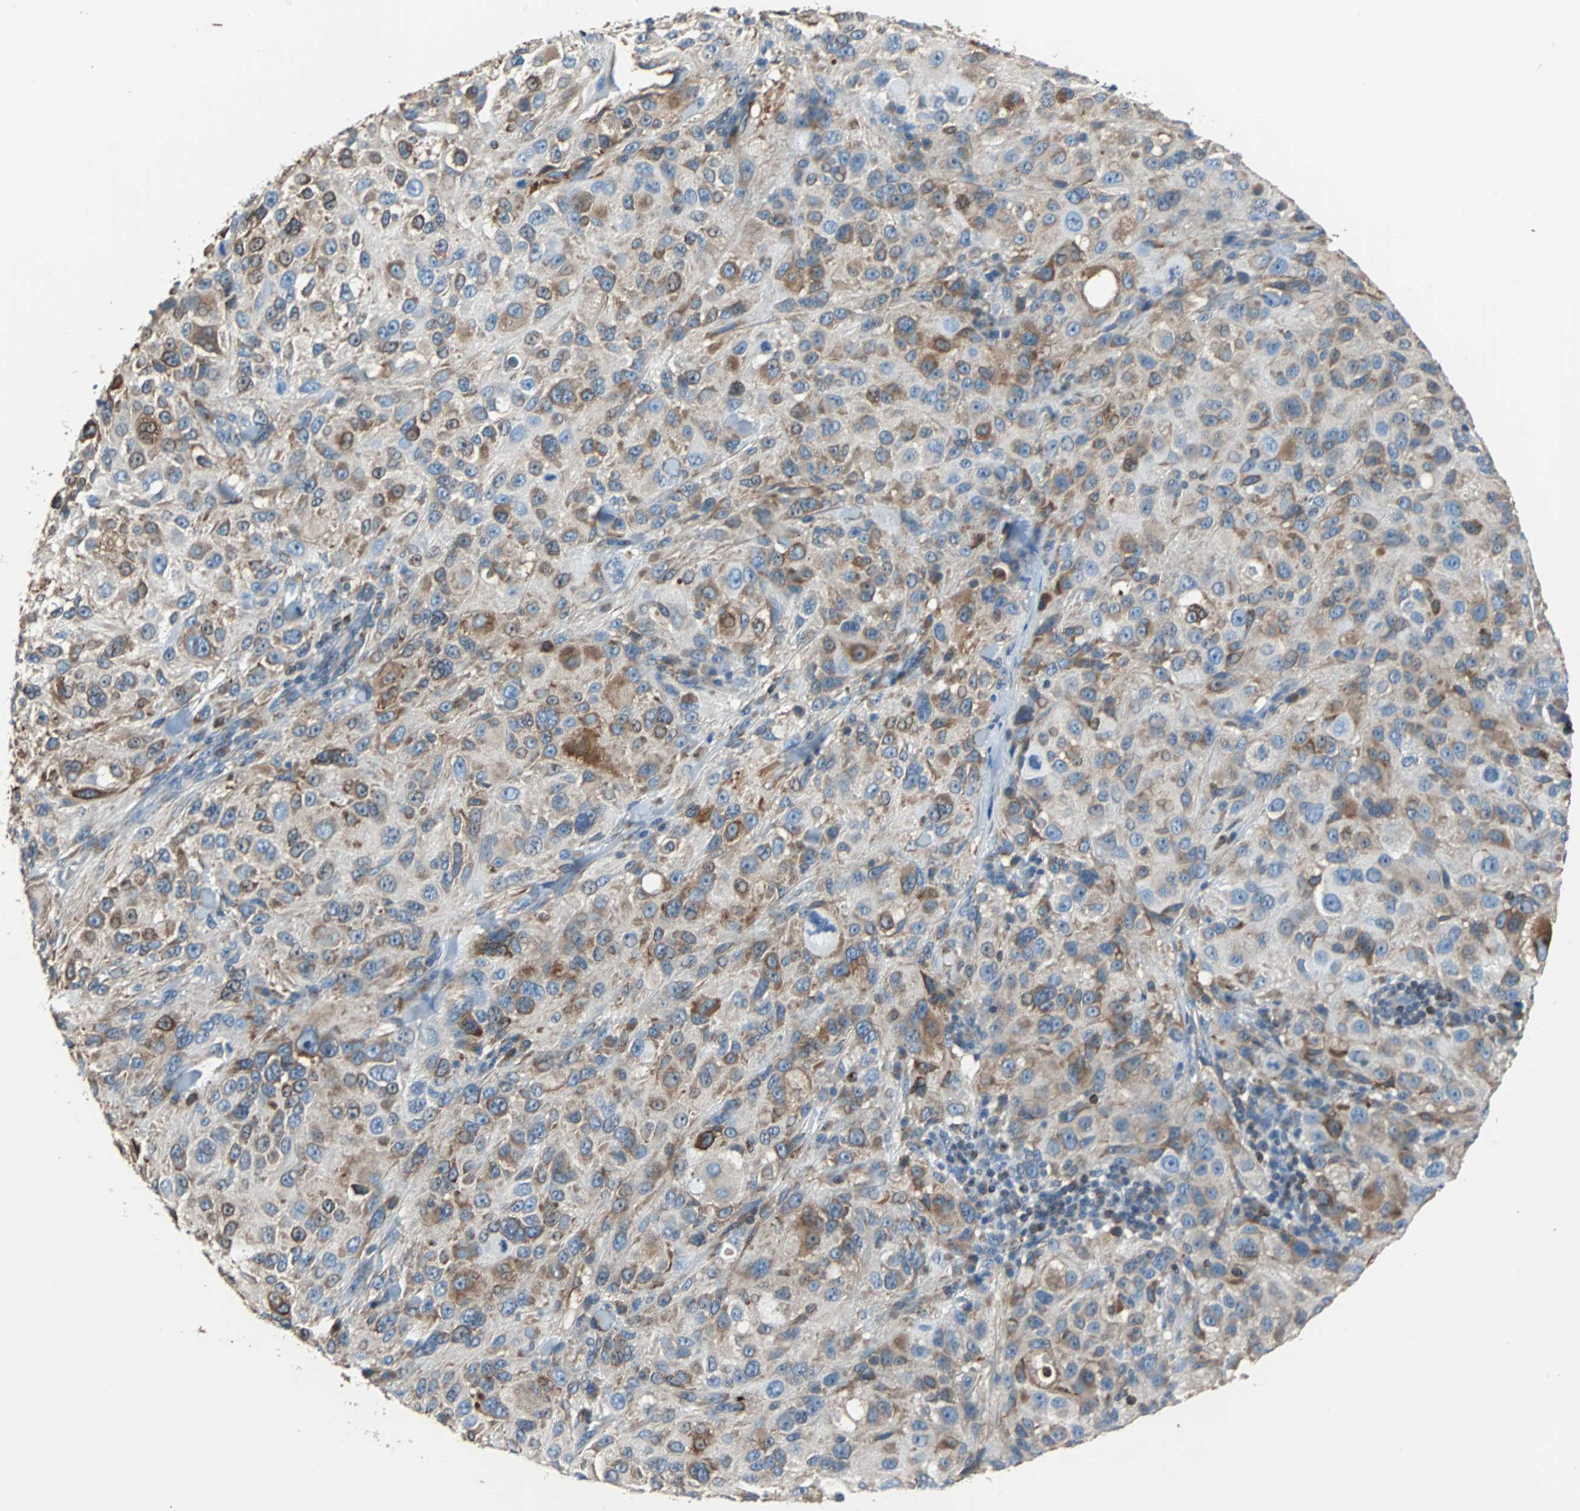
{"staining": {"intensity": "moderate", "quantity": "25%-75%", "location": "cytoplasmic/membranous"}, "tissue": "melanoma", "cell_type": "Tumor cells", "image_type": "cancer", "snomed": [{"axis": "morphology", "description": "Necrosis, NOS"}, {"axis": "morphology", "description": "Malignant melanoma, NOS"}, {"axis": "topography", "description": "Skin"}], "caption": "Protein expression analysis of melanoma exhibits moderate cytoplasmic/membranous staining in approximately 25%-75% of tumor cells.", "gene": "PBXIP1", "patient": {"sex": "female", "age": 87}}